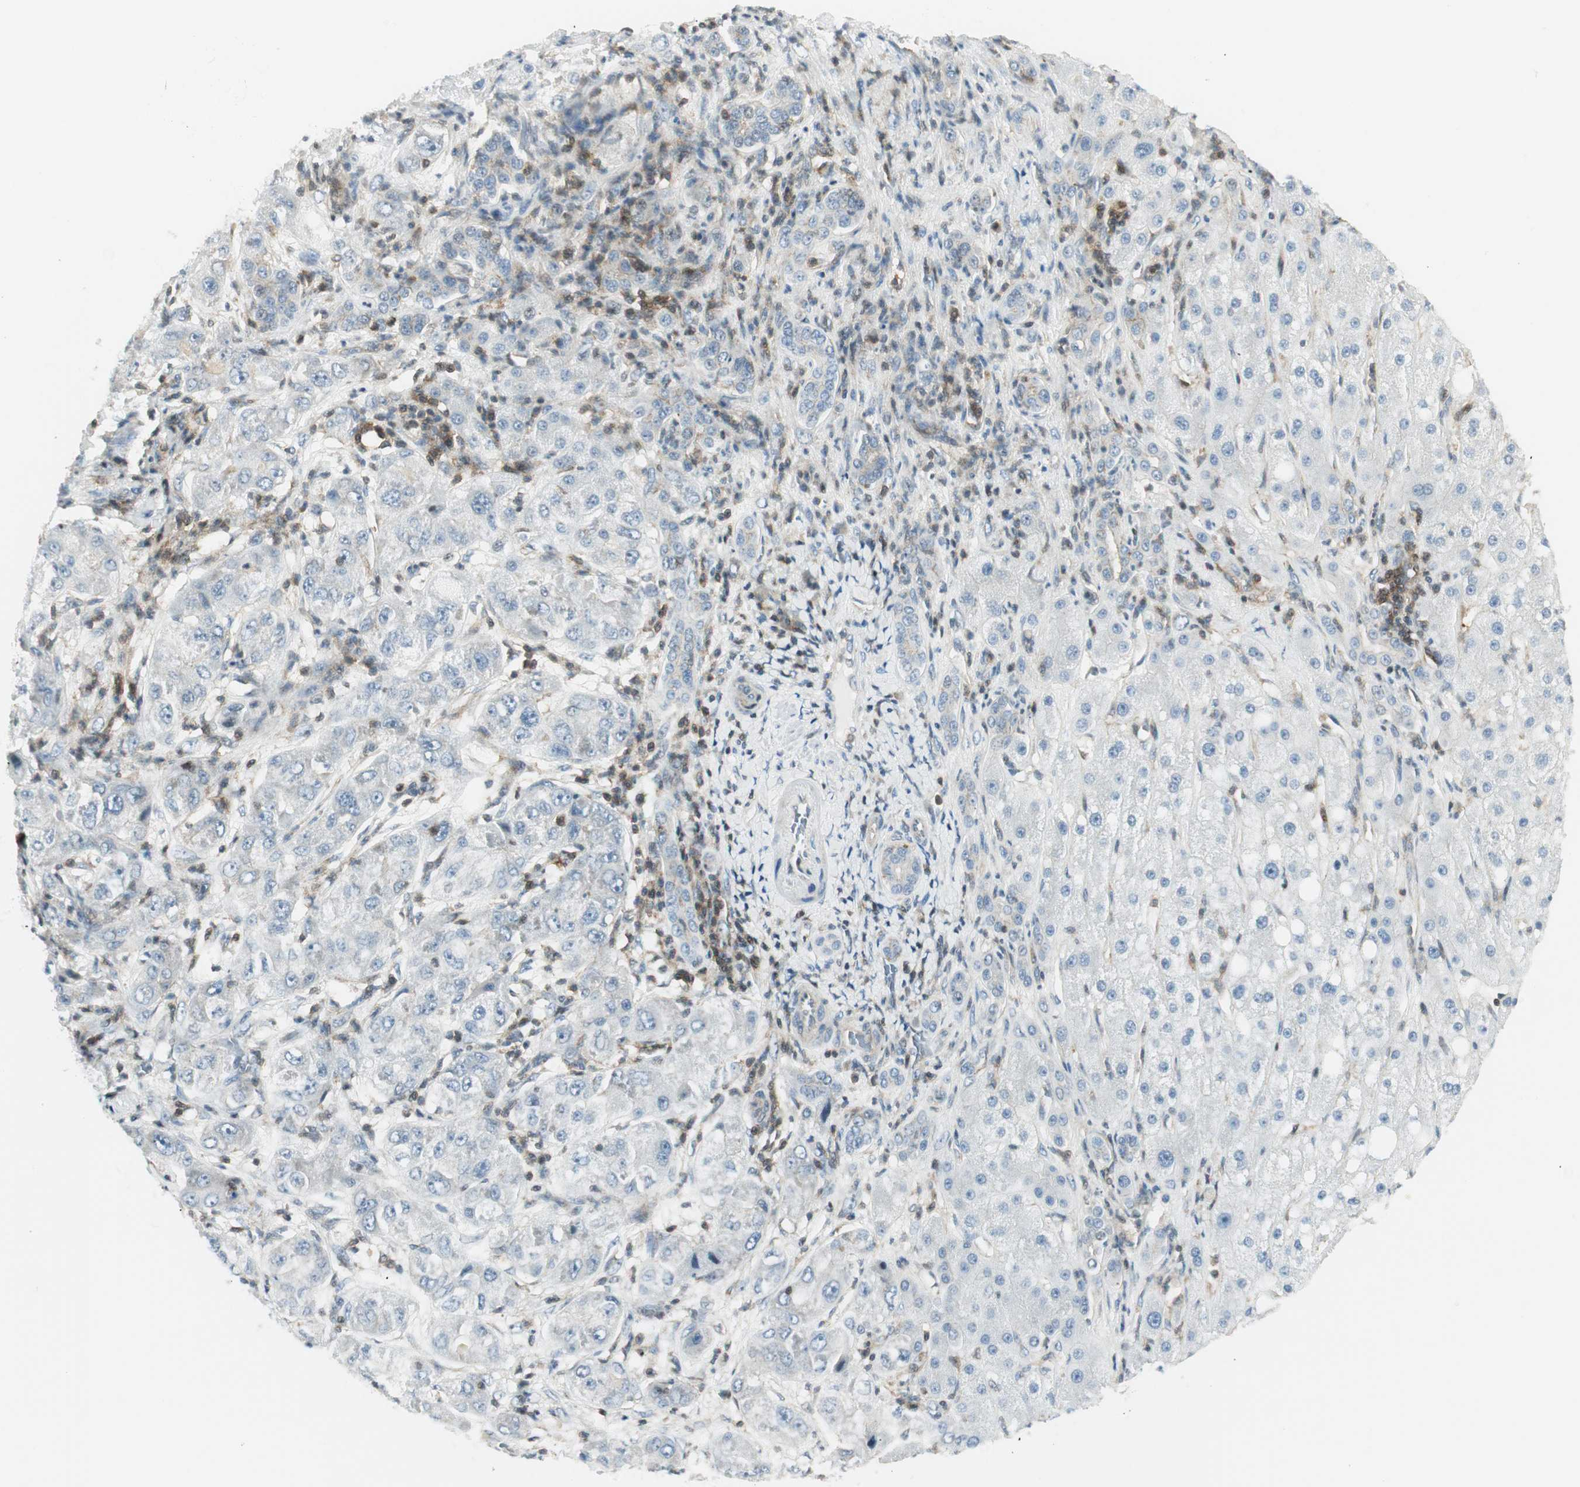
{"staining": {"intensity": "moderate", "quantity": "<25%", "location": "cytoplasmic/membranous"}, "tissue": "liver cancer", "cell_type": "Tumor cells", "image_type": "cancer", "snomed": [{"axis": "morphology", "description": "Carcinoma, Hepatocellular, NOS"}, {"axis": "topography", "description": "Liver"}], "caption": "IHC of human liver cancer shows low levels of moderate cytoplasmic/membranous positivity in about <25% of tumor cells.", "gene": "PPP1CA", "patient": {"sex": "male", "age": 80}}